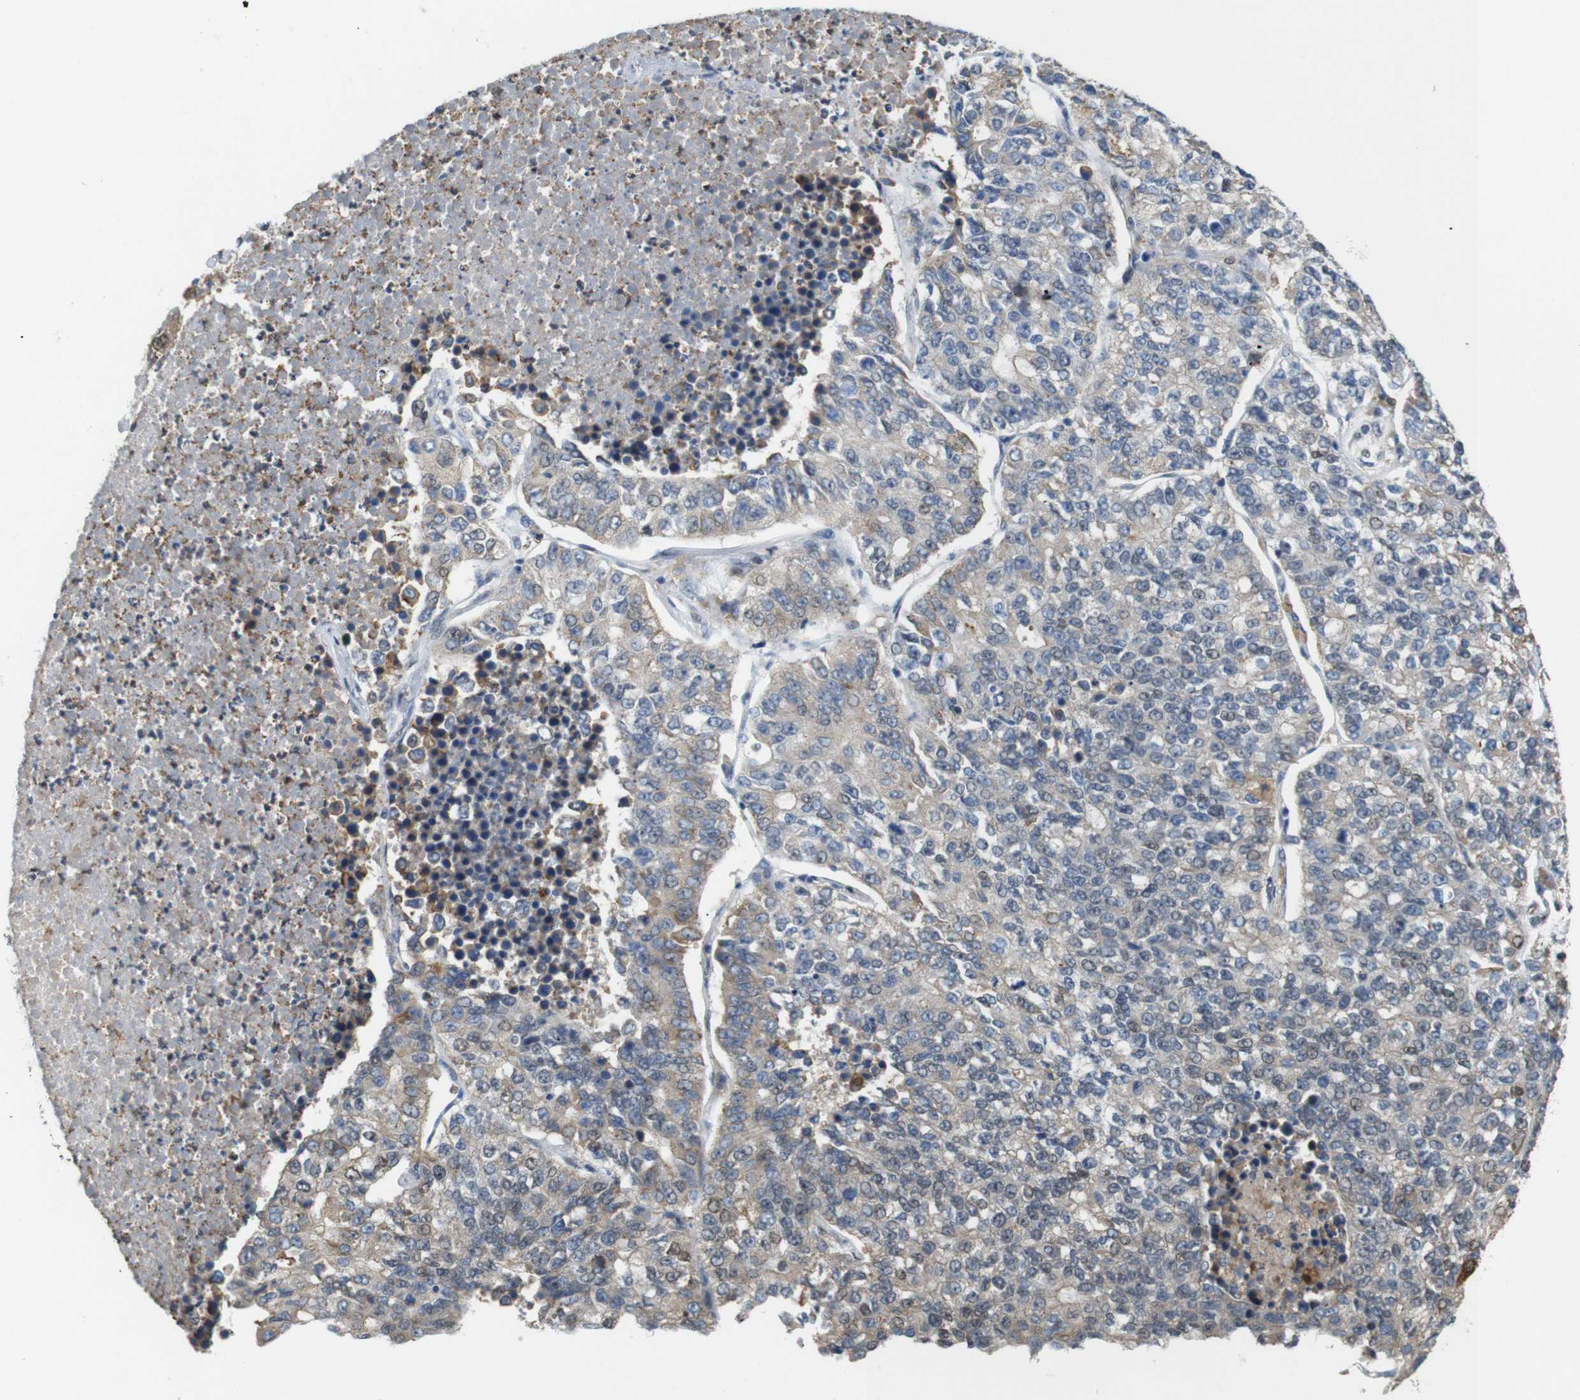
{"staining": {"intensity": "weak", "quantity": ">75%", "location": "cytoplasmic/membranous,nuclear"}, "tissue": "lung cancer", "cell_type": "Tumor cells", "image_type": "cancer", "snomed": [{"axis": "morphology", "description": "Adenocarcinoma, NOS"}, {"axis": "topography", "description": "Lung"}], "caption": "This is a histology image of IHC staining of lung adenocarcinoma, which shows weak expression in the cytoplasmic/membranous and nuclear of tumor cells.", "gene": "PNMA8A", "patient": {"sex": "male", "age": 49}}